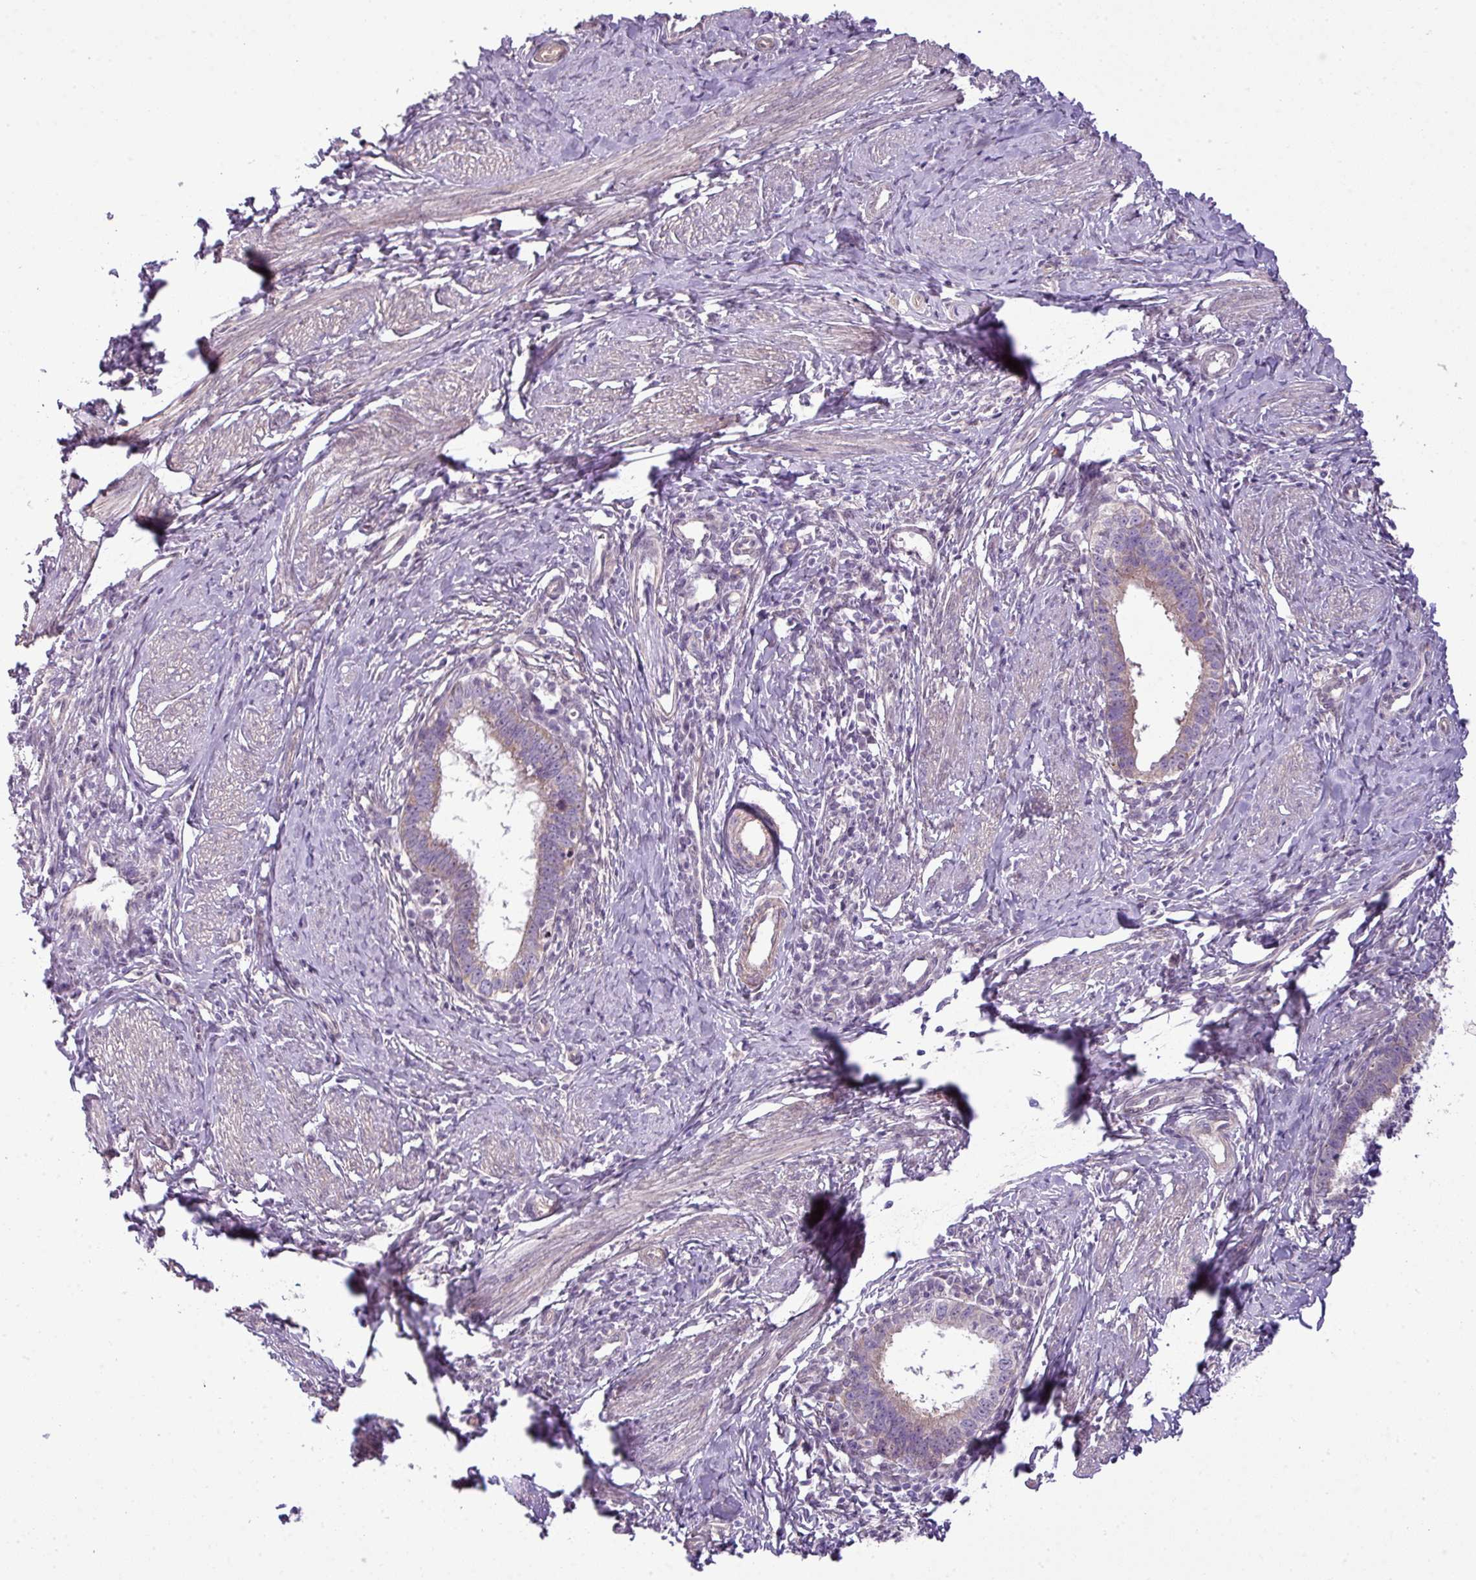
{"staining": {"intensity": "weak", "quantity": ">75%", "location": "cytoplasmic/membranous"}, "tissue": "cervical cancer", "cell_type": "Tumor cells", "image_type": "cancer", "snomed": [{"axis": "morphology", "description": "Adenocarcinoma, NOS"}, {"axis": "topography", "description": "Cervix"}], "caption": "Immunohistochemical staining of human cervical cancer (adenocarcinoma) demonstrates low levels of weak cytoplasmic/membranous protein staining in about >75% of tumor cells. (DAB IHC, brown staining for protein, blue staining for nuclei).", "gene": "MAK16", "patient": {"sex": "female", "age": 36}}